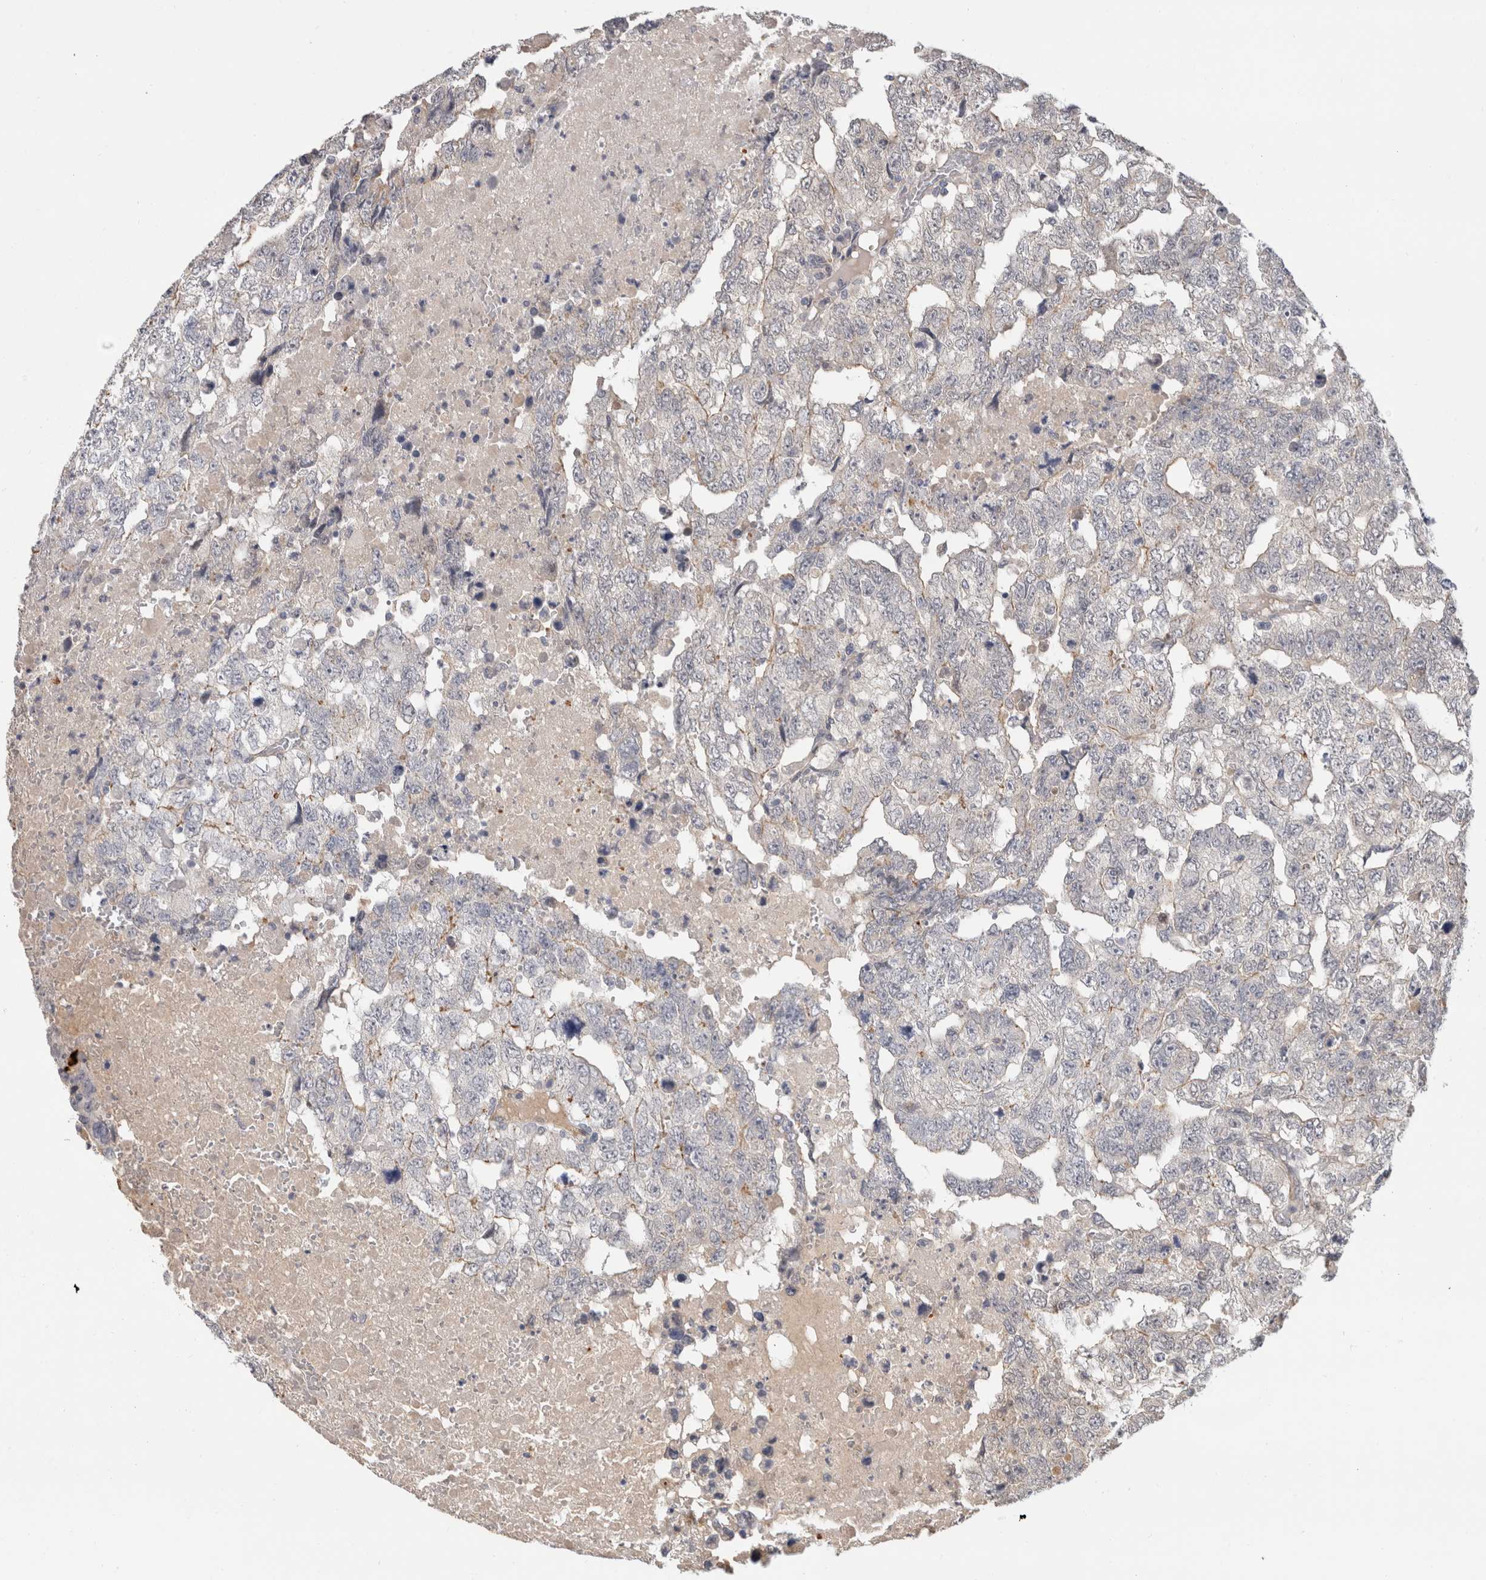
{"staining": {"intensity": "weak", "quantity": "<25%", "location": "cytoplasmic/membranous"}, "tissue": "testis cancer", "cell_type": "Tumor cells", "image_type": "cancer", "snomed": [{"axis": "morphology", "description": "Carcinoma, Embryonal, NOS"}, {"axis": "topography", "description": "Testis"}], "caption": "High power microscopy photomicrograph of an IHC photomicrograph of testis cancer, revealing no significant expression in tumor cells.", "gene": "AFP", "patient": {"sex": "male", "age": 36}}